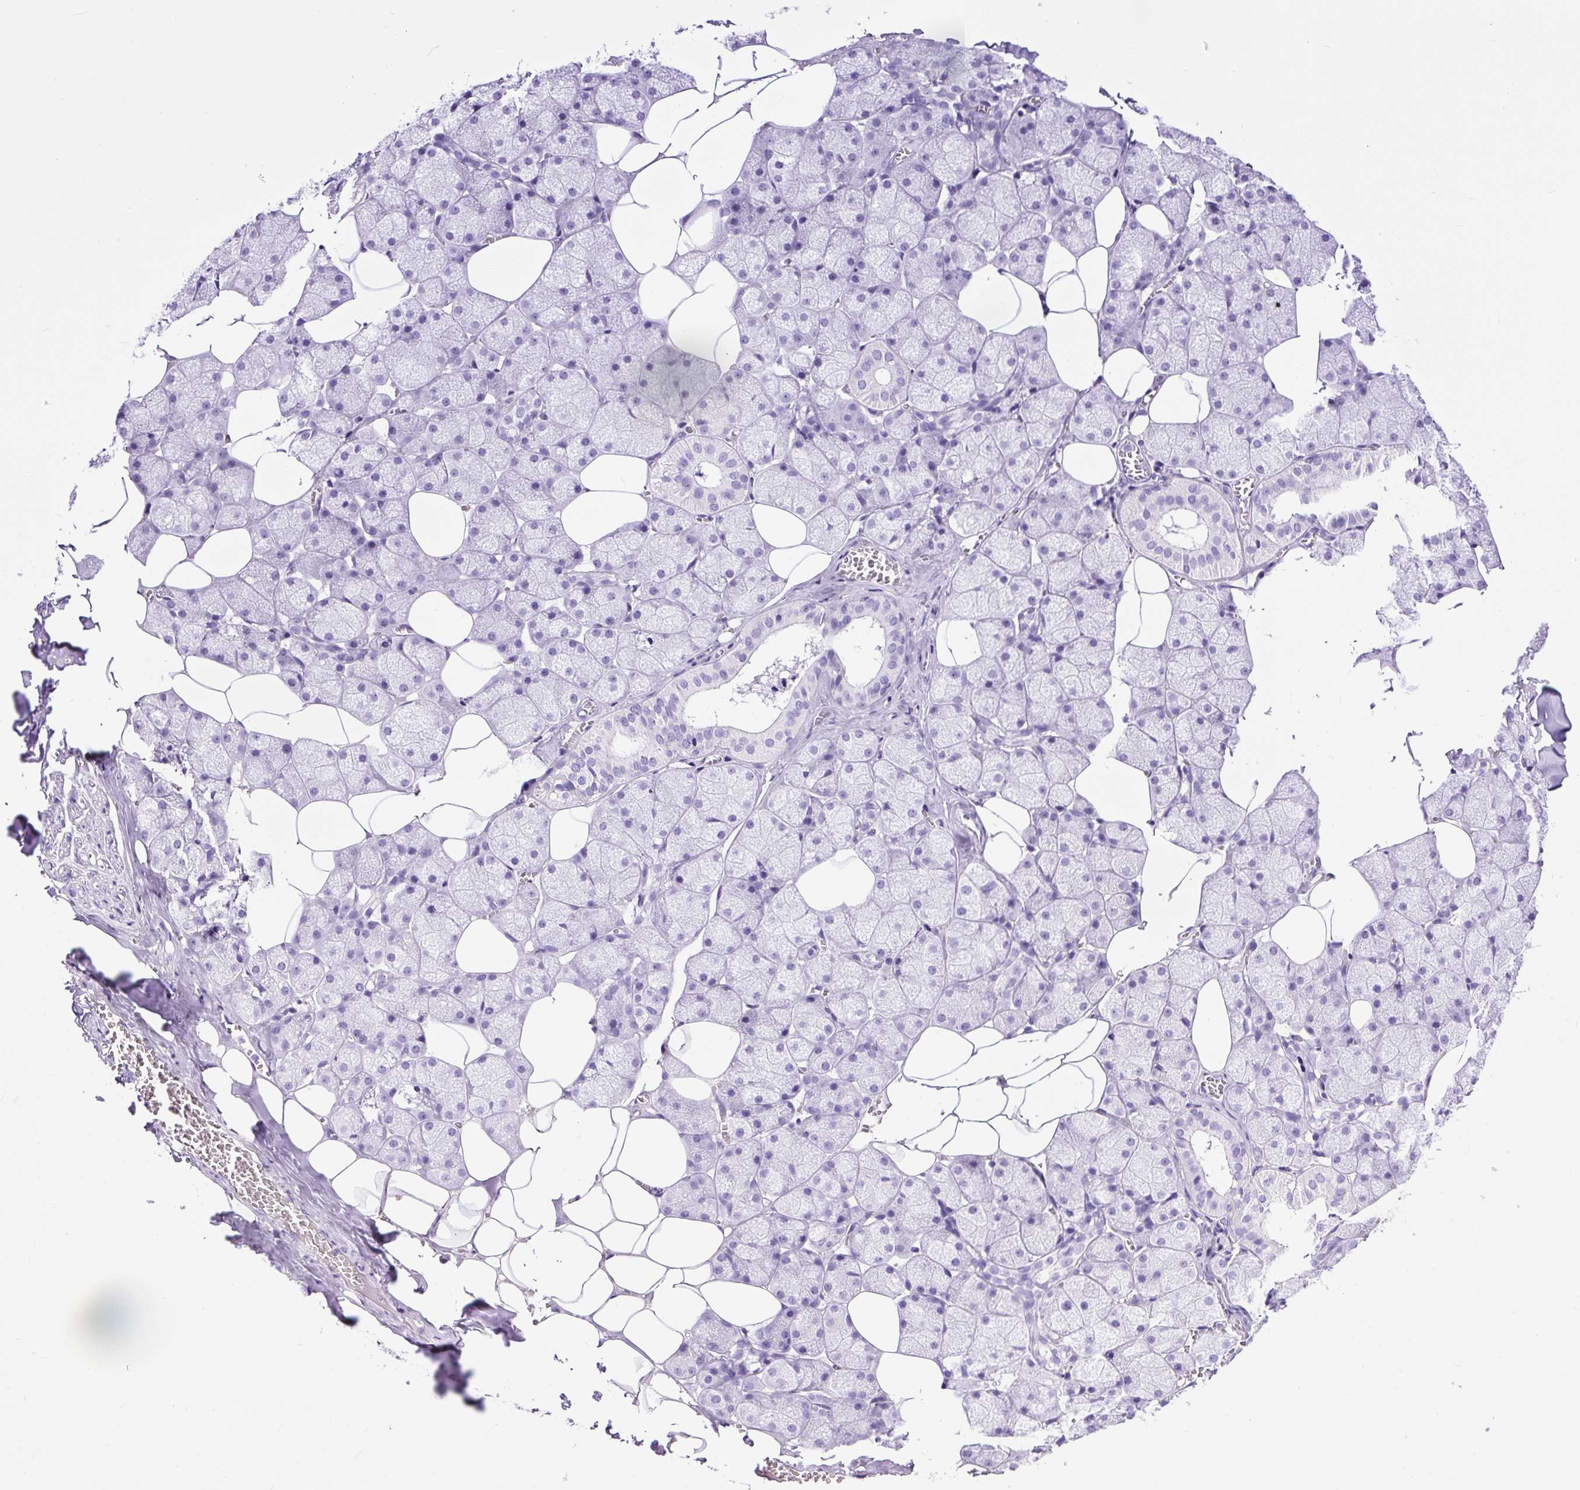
{"staining": {"intensity": "negative", "quantity": "none", "location": "none"}, "tissue": "salivary gland", "cell_type": "Glandular cells", "image_type": "normal", "snomed": [{"axis": "morphology", "description": "Normal tissue, NOS"}, {"axis": "topography", "description": "Salivary gland"}, {"axis": "topography", "description": "Peripheral nerve tissue"}], "caption": "A high-resolution histopathology image shows IHC staining of benign salivary gland, which reveals no significant expression in glandular cells. (DAB (3,3'-diaminobenzidine) immunohistochemistry visualized using brightfield microscopy, high magnification).", "gene": "CEL", "patient": {"sex": "male", "age": 38}}